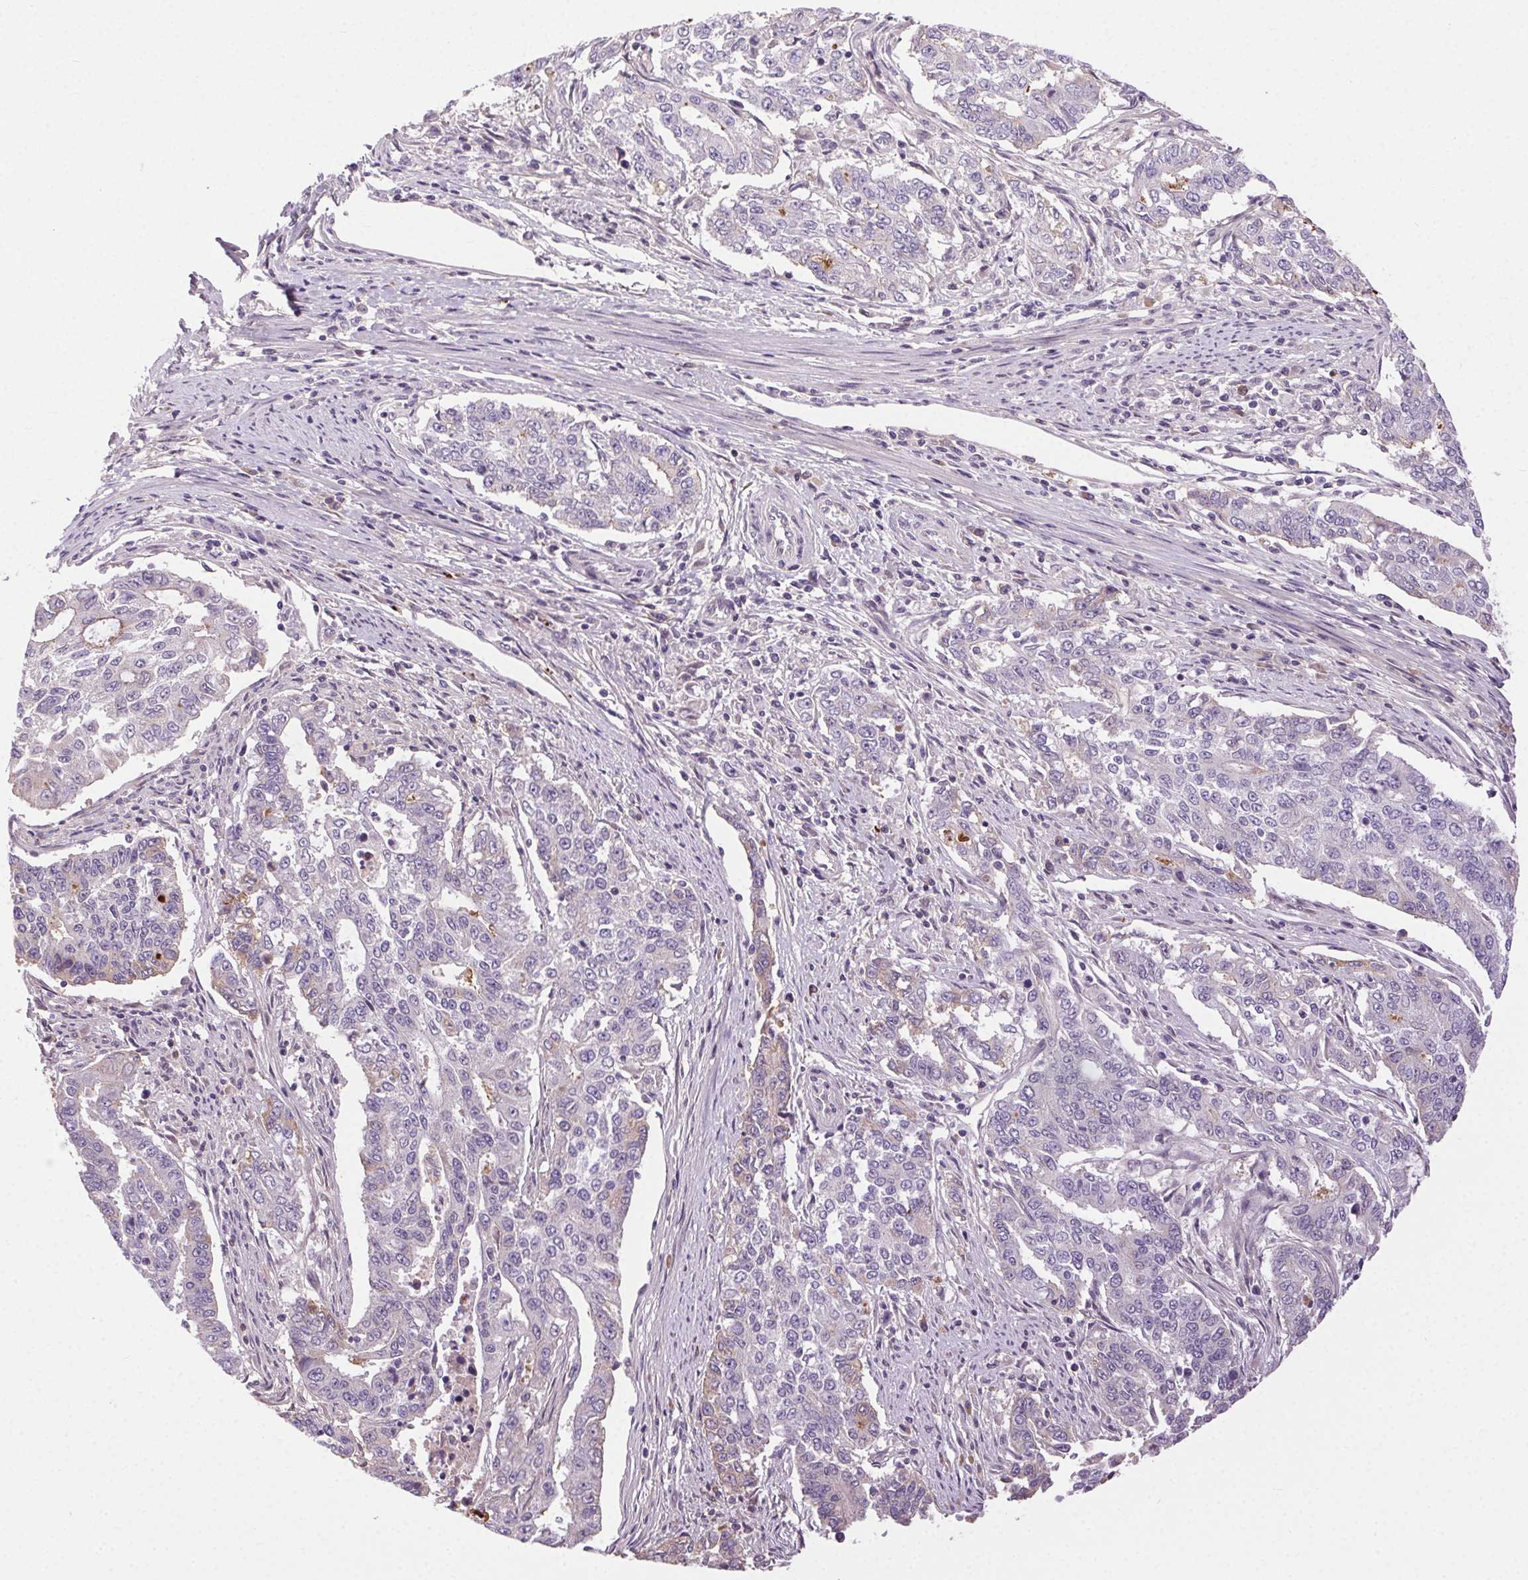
{"staining": {"intensity": "moderate", "quantity": "<25%", "location": "cytoplasmic/membranous"}, "tissue": "endometrial cancer", "cell_type": "Tumor cells", "image_type": "cancer", "snomed": [{"axis": "morphology", "description": "Adenocarcinoma, NOS"}, {"axis": "topography", "description": "Uterus"}], "caption": "High-power microscopy captured an immunohistochemistry photomicrograph of endometrial cancer, revealing moderate cytoplasmic/membranous expression in about <25% of tumor cells. The staining was performed using DAB (3,3'-diaminobenzidine) to visualize the protein expression in brown, while the nuclei were stained in blue with hematoxylin (Magnification: 20x).", "gene": "SYT11", "patient": {"sex": "female", "age": 59}}